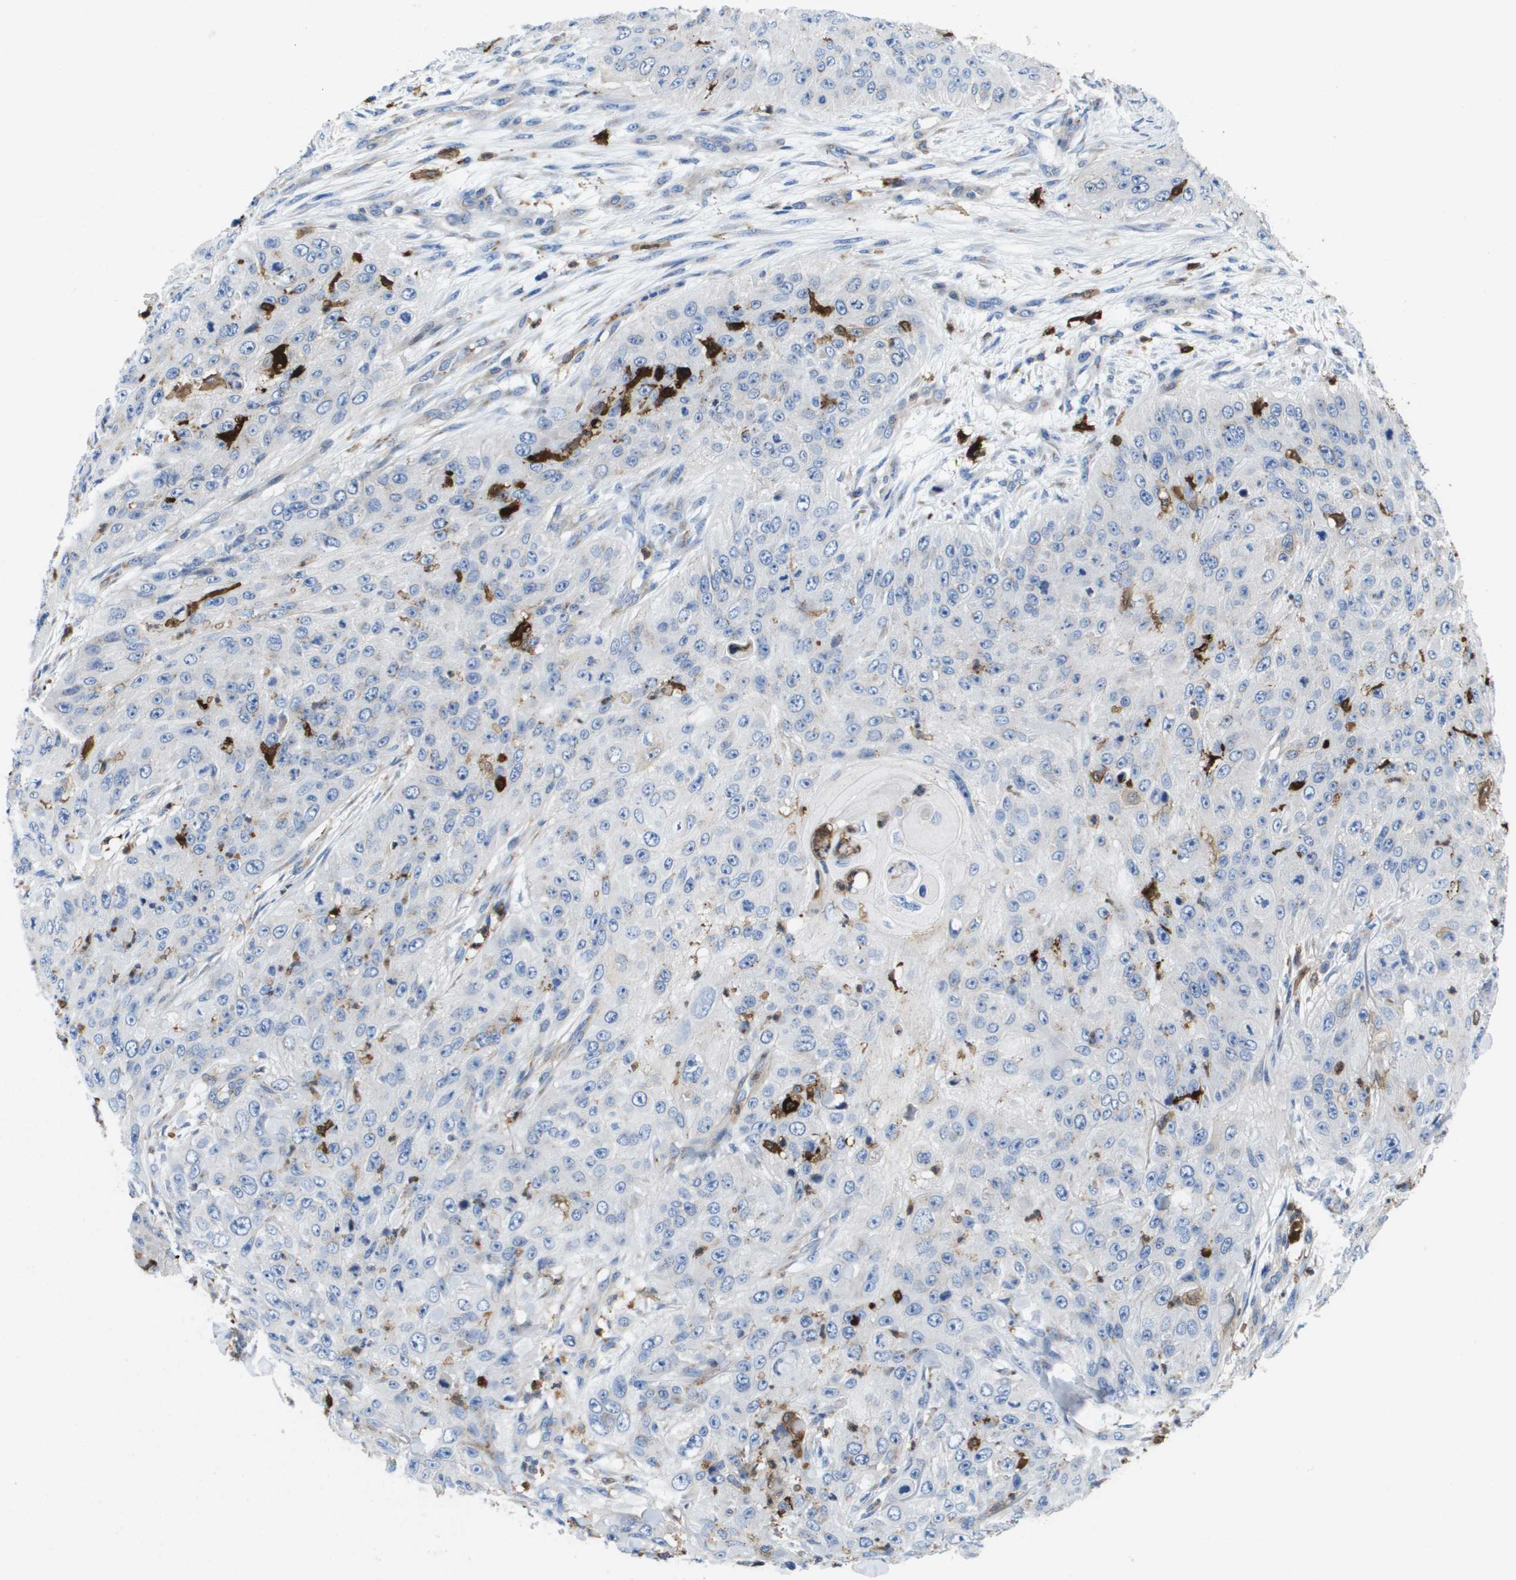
{"staining": {"intensity": "negative", "quantity": "none", "location": "none"}, "tissue": "skin cancer", "cell_type": "Tumor cells", "image_type": "cancer", "snomed": [{"axis": "morphology", "description": "Squamous cell carcinoma, NOS"}, {"axis": "topography", "description": "Skin"}], "caption": "High magnification brightfield microscopy of squamous cell carcinoma (skin) stained with DAB (3,3'-diaminobenzidine) (brown) and counterstained with hematoxylin (blue): tumor cells show no significant staining. (Stains: DAB (3,3'-diaminobenzidine) IHC with hematoxylin counter stain, Microscopy: brightfield microscopy at high magnification).", "gene": "SLC37A2", "patient": {"sex": "female", "age": 80}}